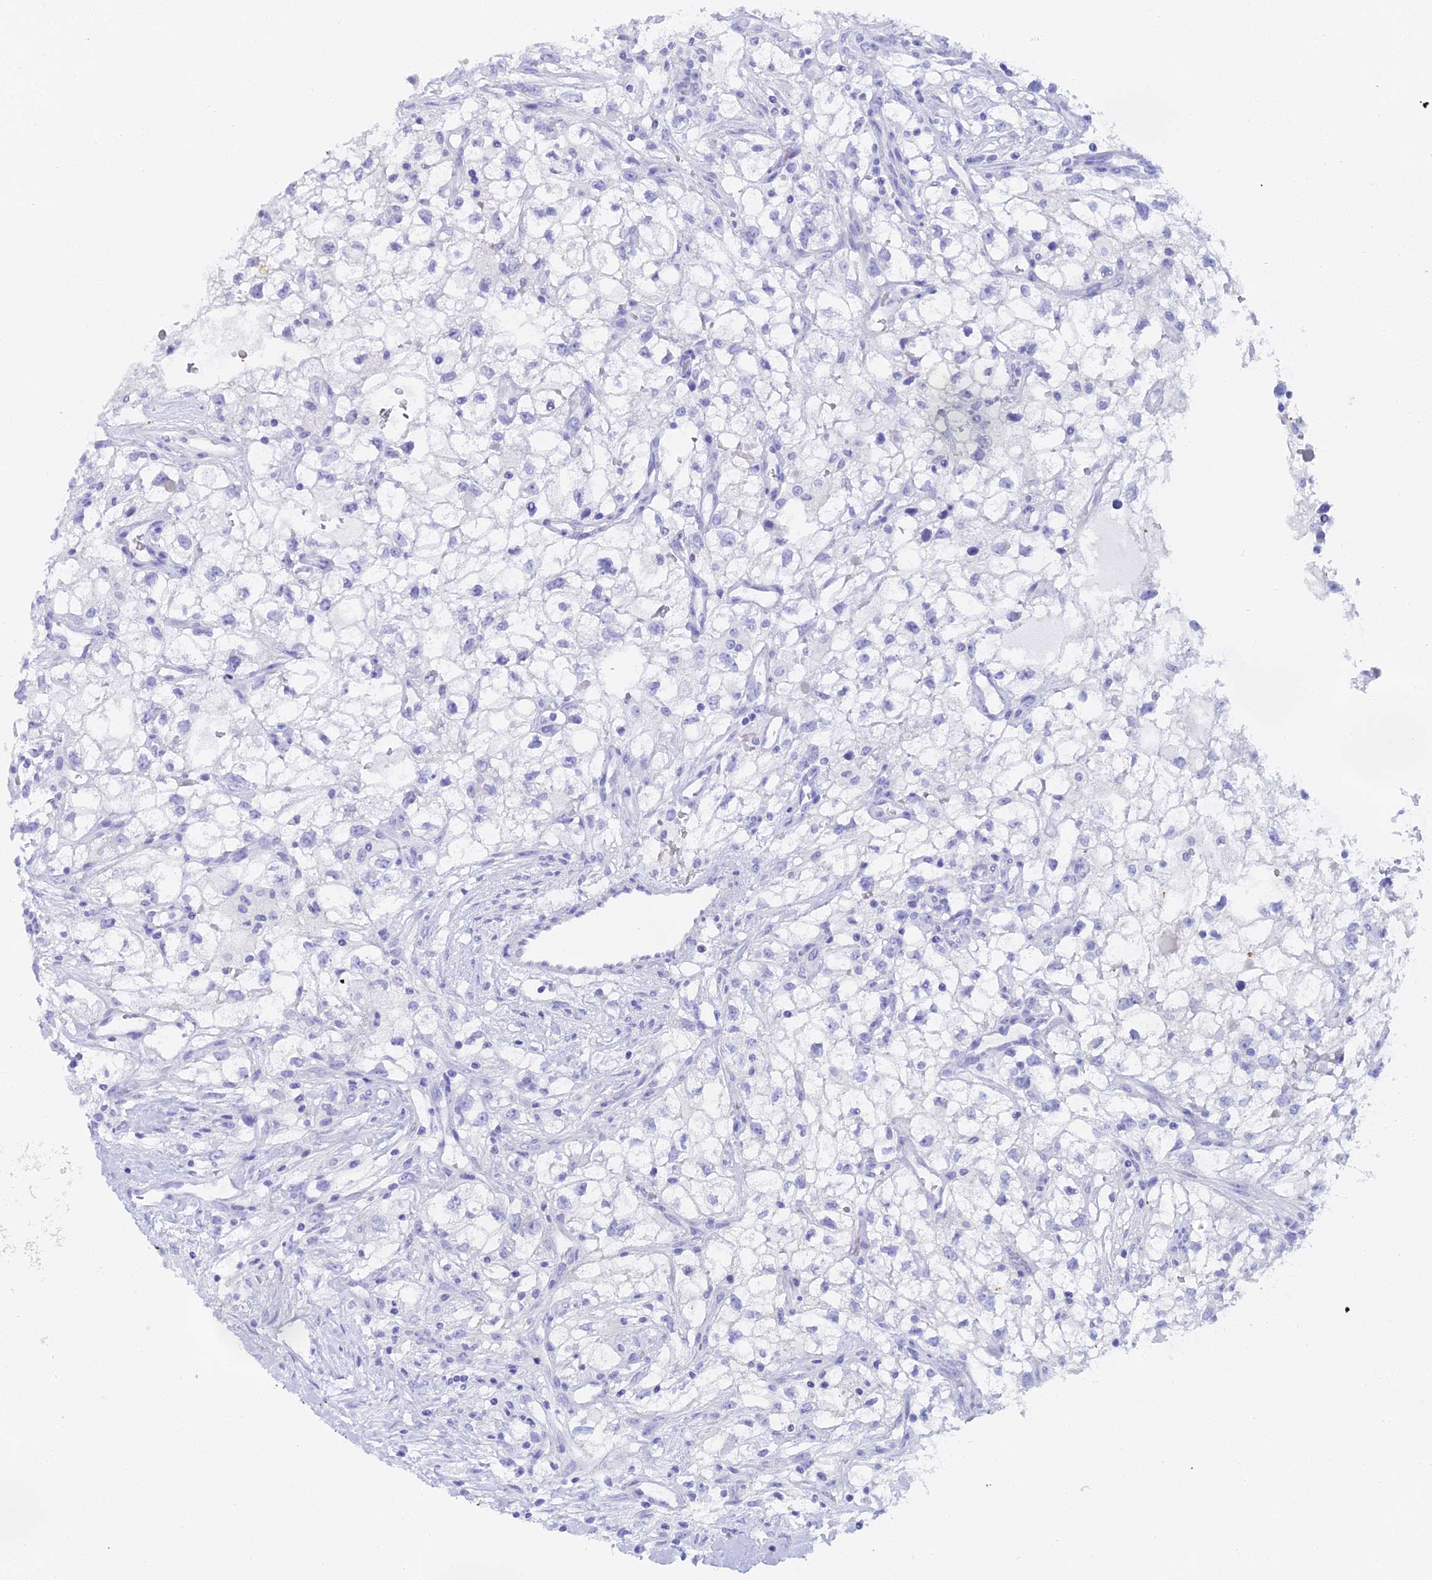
{"staining": {"intensity": "negative", "quantity": "none", "location": "none"}, "tissue": "renal cancer", "cell_type": "Tumor cells", "image_type": "cancer", "snomed": [{"axis": "morphology", "description": "Adenocarcinoma, NOS"}, {"axis": "topography", "description": "Kidney"}], "caption": "Image shows no significant protein expression in tumor cells of renal cancer (adenocarcinoma).", "gene": "CGB2", "patient": {"sex": "male", "age": 59}}